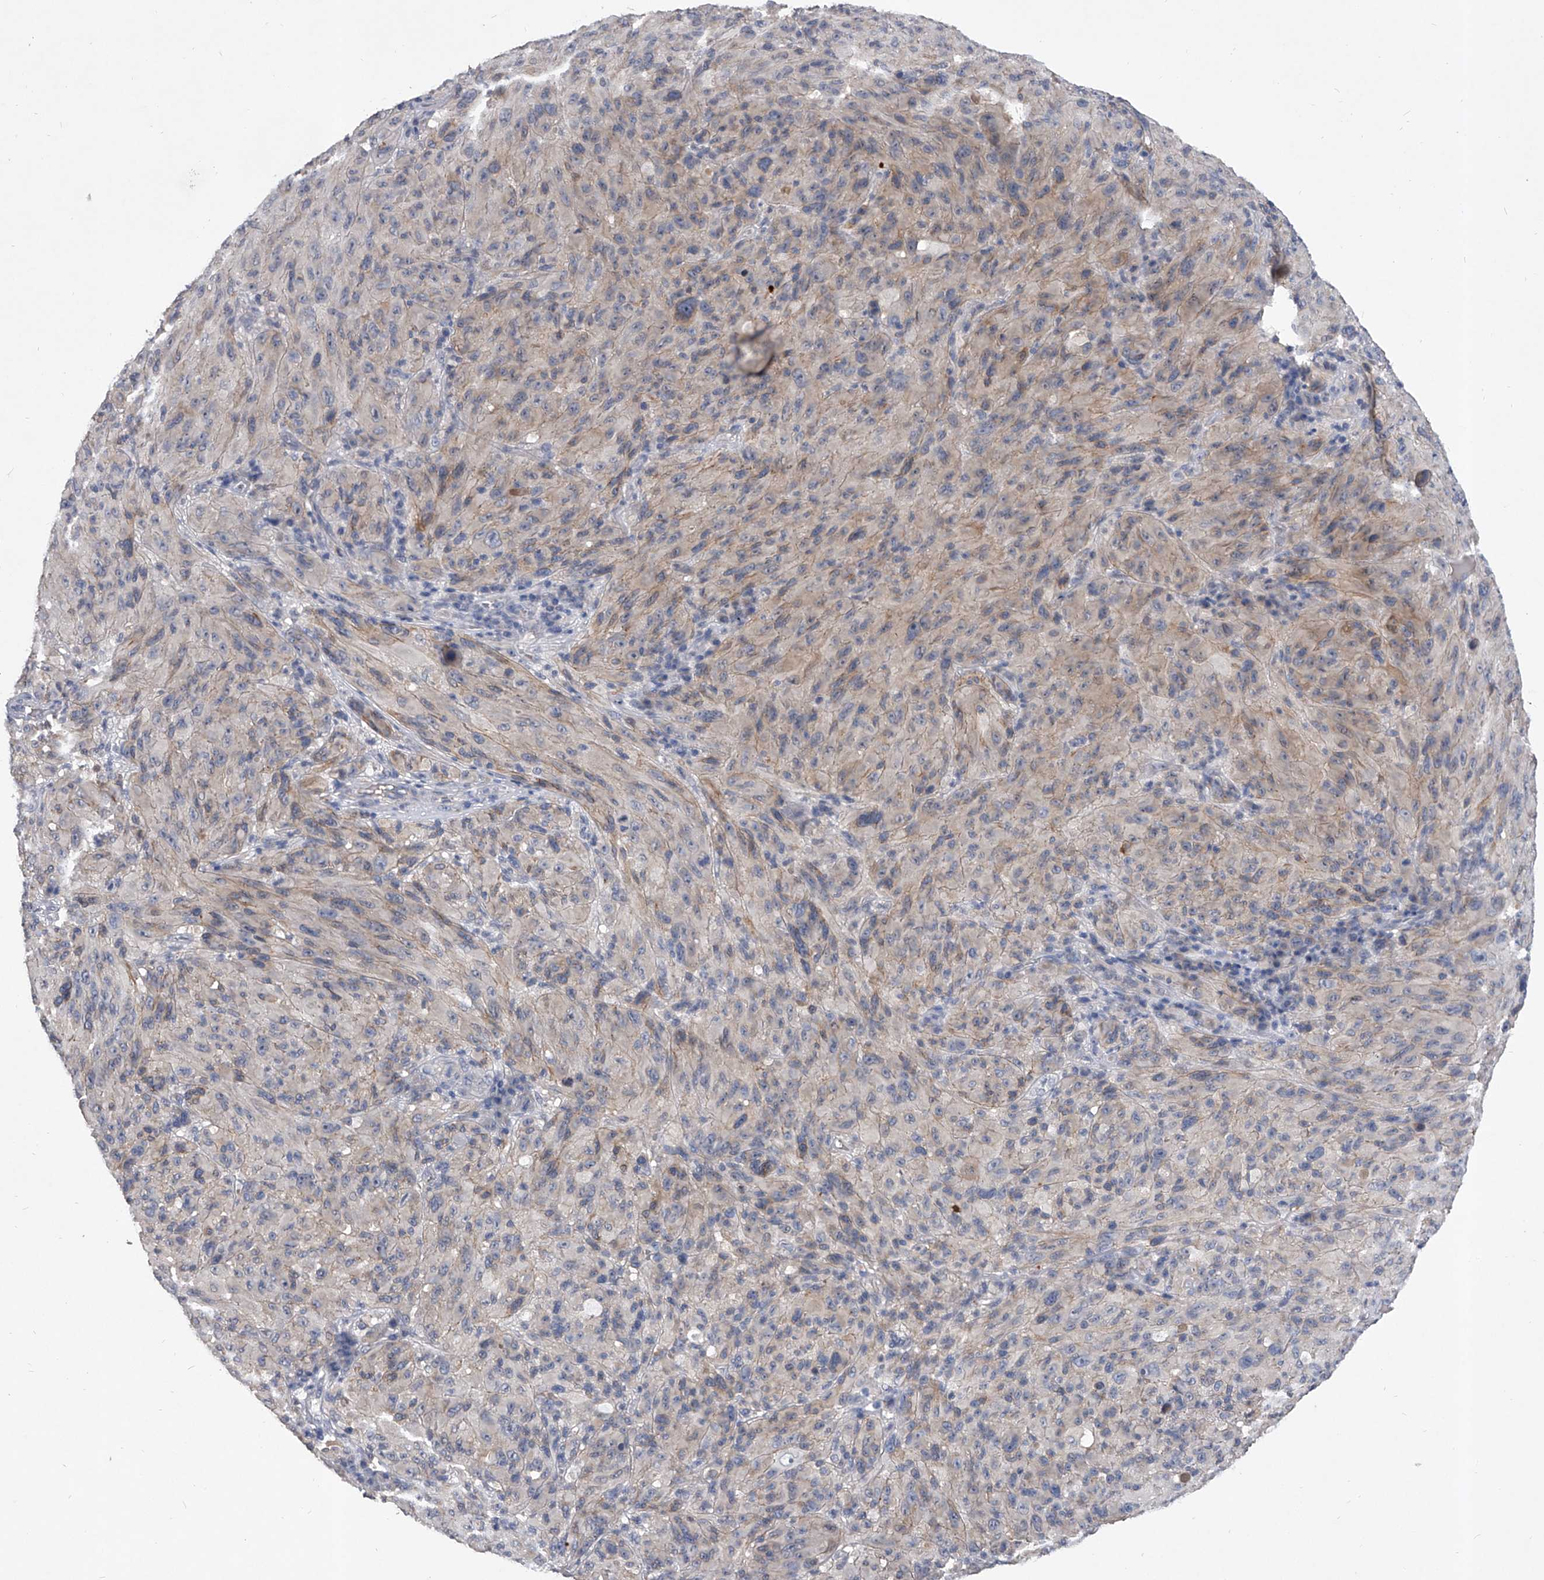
{"staining": {"intensity": "weak", "quantity": "<25%", "location": "cytoplasmic/membranous"}, "tissue": "melanoma", "cell_type": "Tumor cells", "image_type": "cancer", "snomed": [{"axis": "morphology", "description": "Malignant melanoma, NOS"}, {"axis": "topography", "description": "Skin of head"}], "caption": "Immunohistochemical staining of human malignant melanoma displays no significant positivity in tumor cells. (DAB (3,3'-diaminobenzidine) immunohistochemistry visualized using brightfield microscopy, high magnification).", "gene": "C5", "patient": {"sex": "male", "age": 96}}